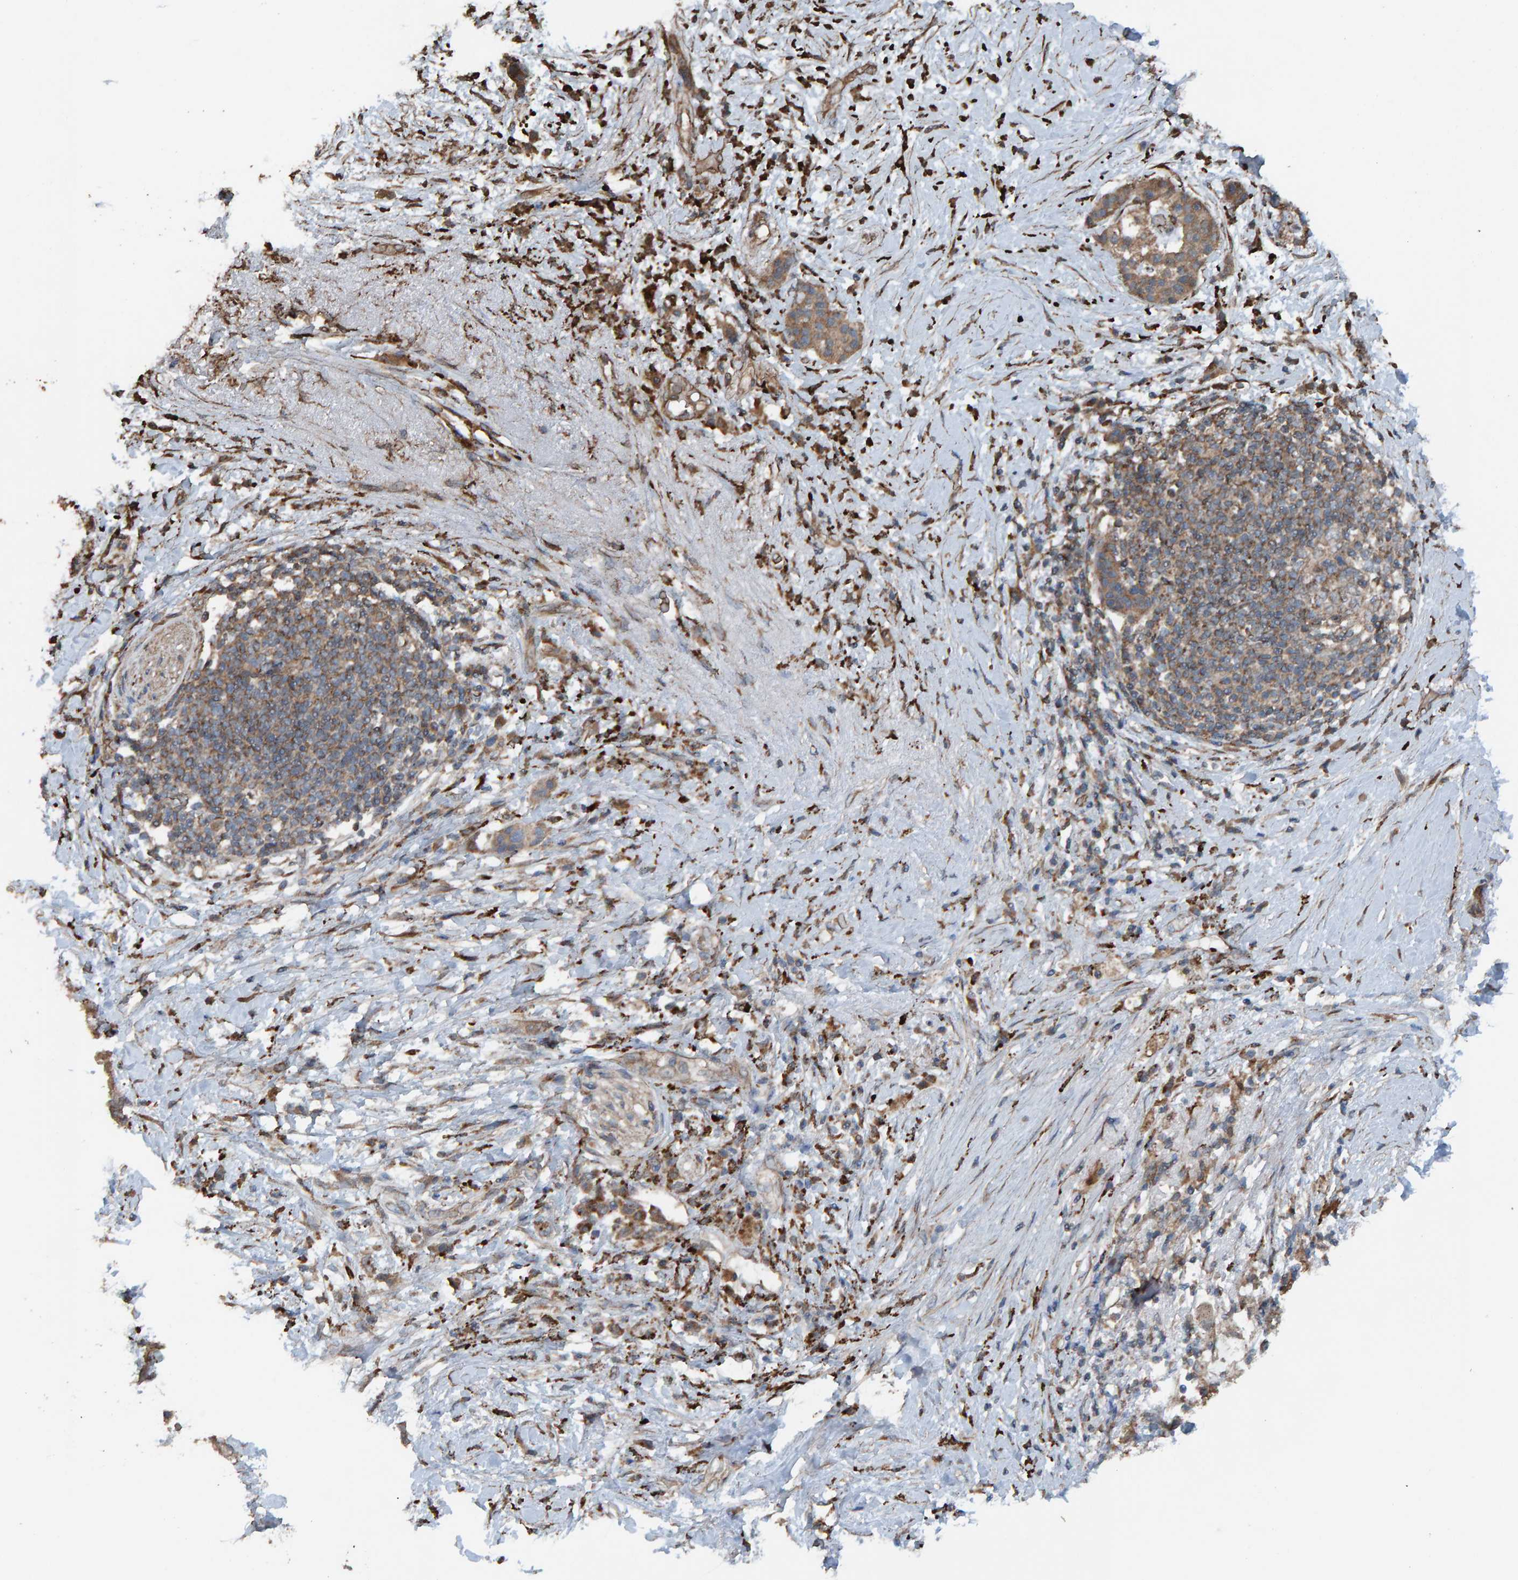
{"staining": {"intensity": "moderate", "quantity": ">75%", "location": "cytoplasmic/membranous"}, "tissue": "pancreatic cancer", "cell_type": "Tumor cells", "image_type": "cancer", "snomed": [{"axis": "morphology", "description": "Normal tissue, NOS"}, {"axis": "morphology", "description": "Adenocarcinoma, NOS"}, {"axis": "topography", "description": "Pancreas"}, {"axis": "topography", "description": "Duodenum"}], "caption": "Approximately >75% of tumor cells in pancreatic cancer exhibit moderate cytoplasmic/membranous protein positivity as visualized by brown immunohistochemical staining.", "gene": "DUS1L", "patient": {"sex": "female", "age": 60}}